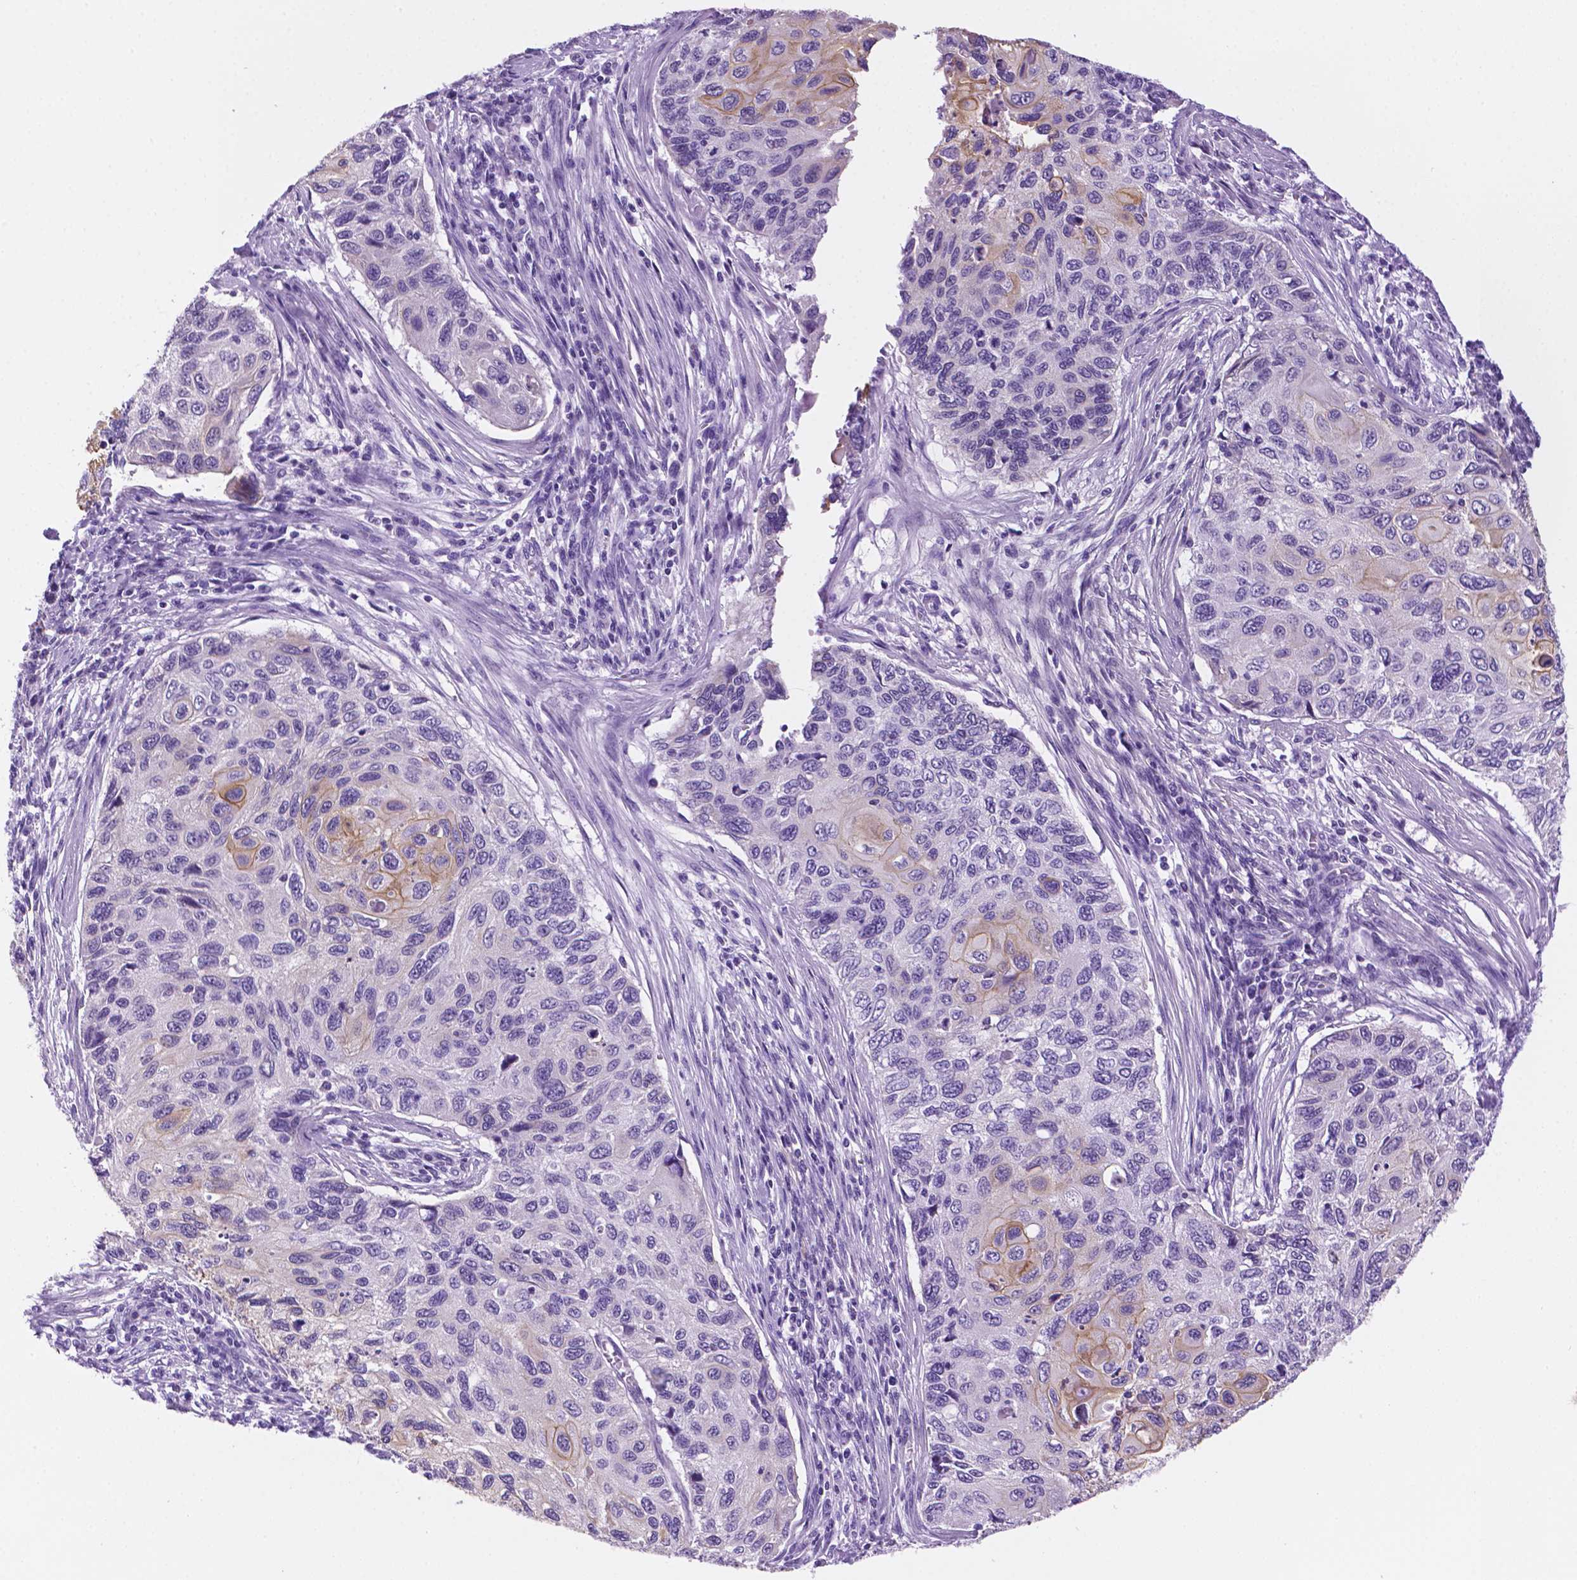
{"staining": {"intensity": "weak", "quantity": "<25%", "location": "cytoplasmic/membranous"}, "tissue": "cervical cancer", "cell_type": "Tumor cells", "image_type": "cancer", "snomed": [{"axis": "morphology", "description": "Squamous cell carcinoma, NOS"}, {"axis": "topography", "description": "Cervix"}], "caption": "This photomicrograph is of cervical cancer (squamous cell carcinoma) stained with immunohistochemistry to label a protein in brown with the nuclei are counter-stained blue. There is no positivity in tumor cells.", "gene": "PPL", "patient": {"sex": "female", "age": 70}}